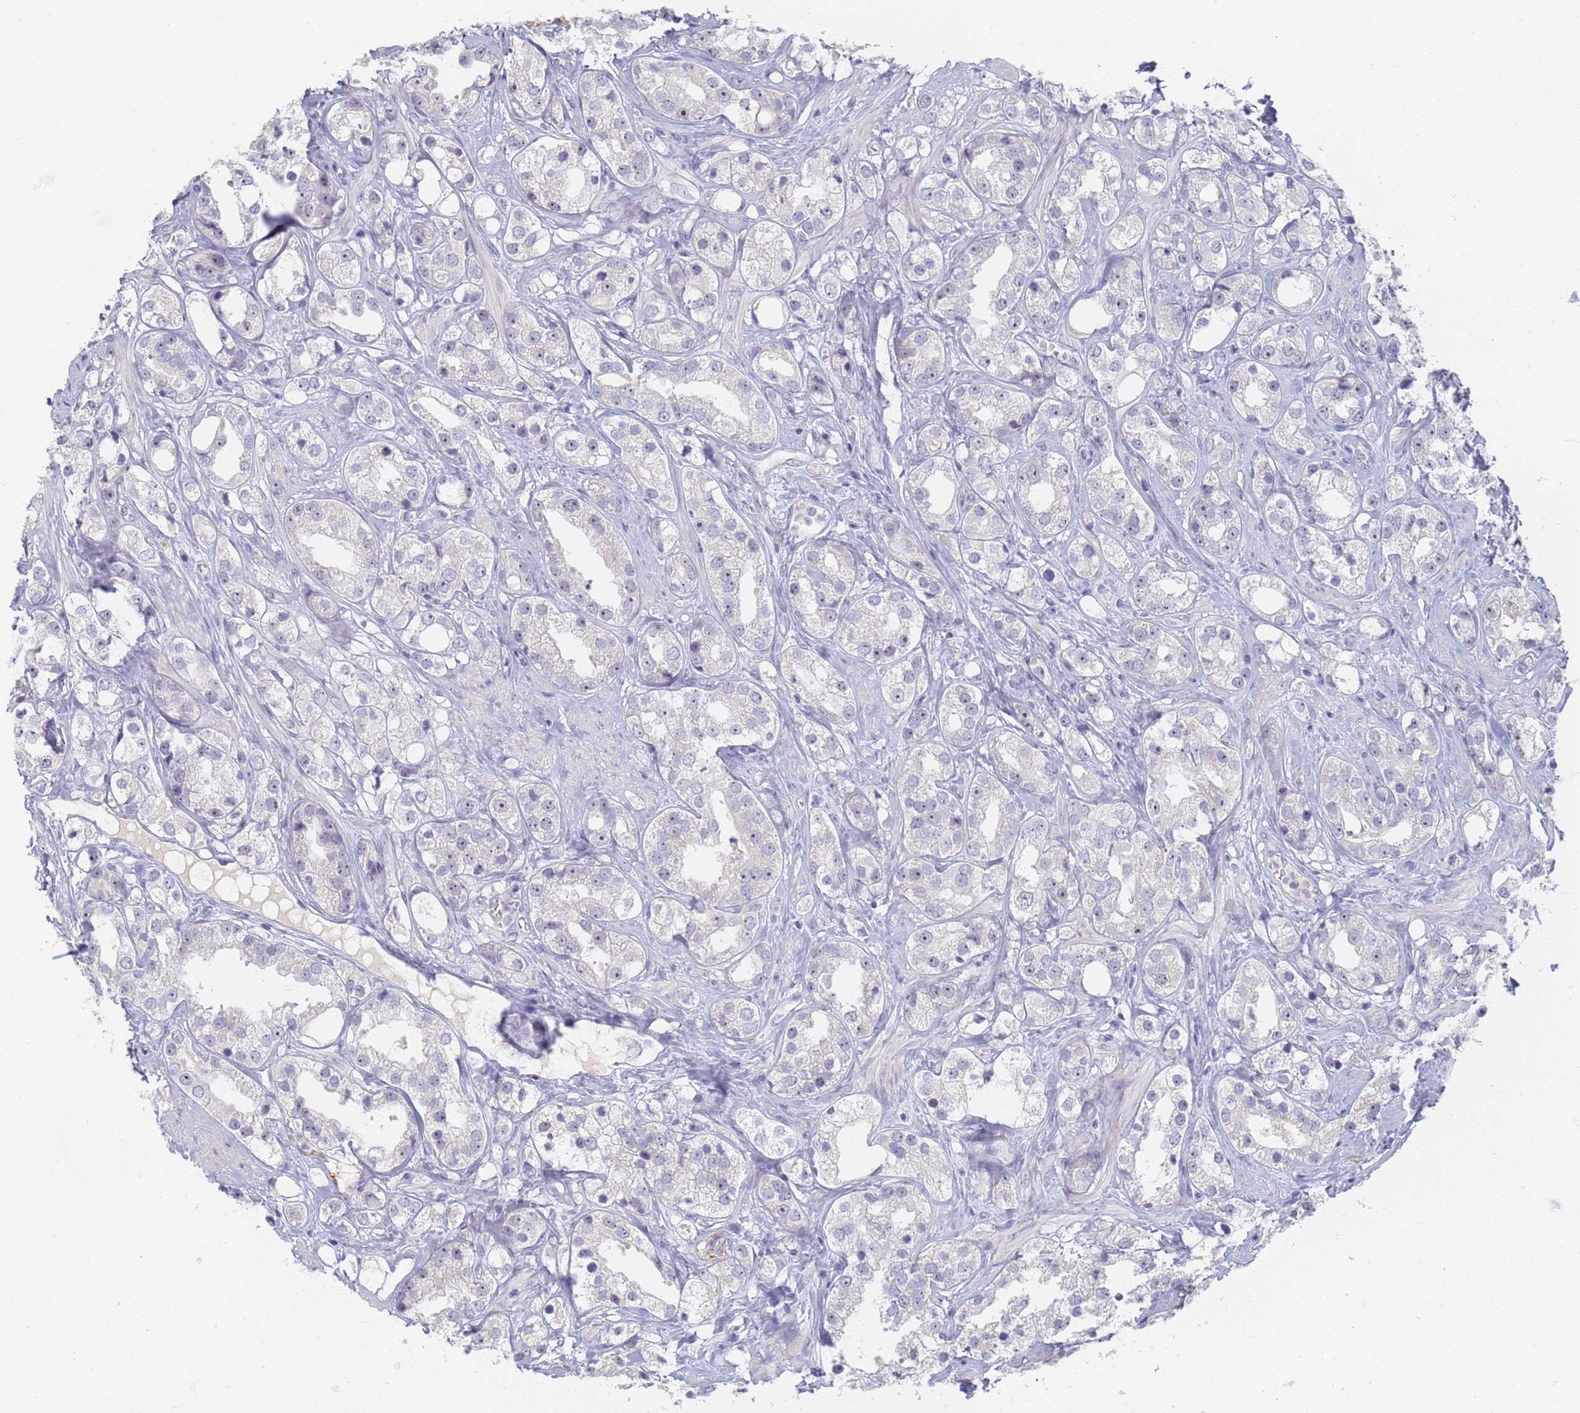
{"staining": {"intensity": "negative", "quantity": "none", "location": "none"}, "tissue": "prostate cancer", "cell_type": "Tumor cells", "image_type": "cancer", "snomed": [{"axis": "morphology", "description": "Adenocarcinoma, NOS"}, {"axis": "topography", "description": "Prostate"}], "caption": "Immunohistochemistry micrograph of human prostate adenocarcinoma stained for a protein (brown), which demonstrates no positivity in tumor cells. (Brightfield microscopy of DAB IHC at high magnification).", "gene": "SLC38A9", "patient": {"sex": "male", "age": 79}}